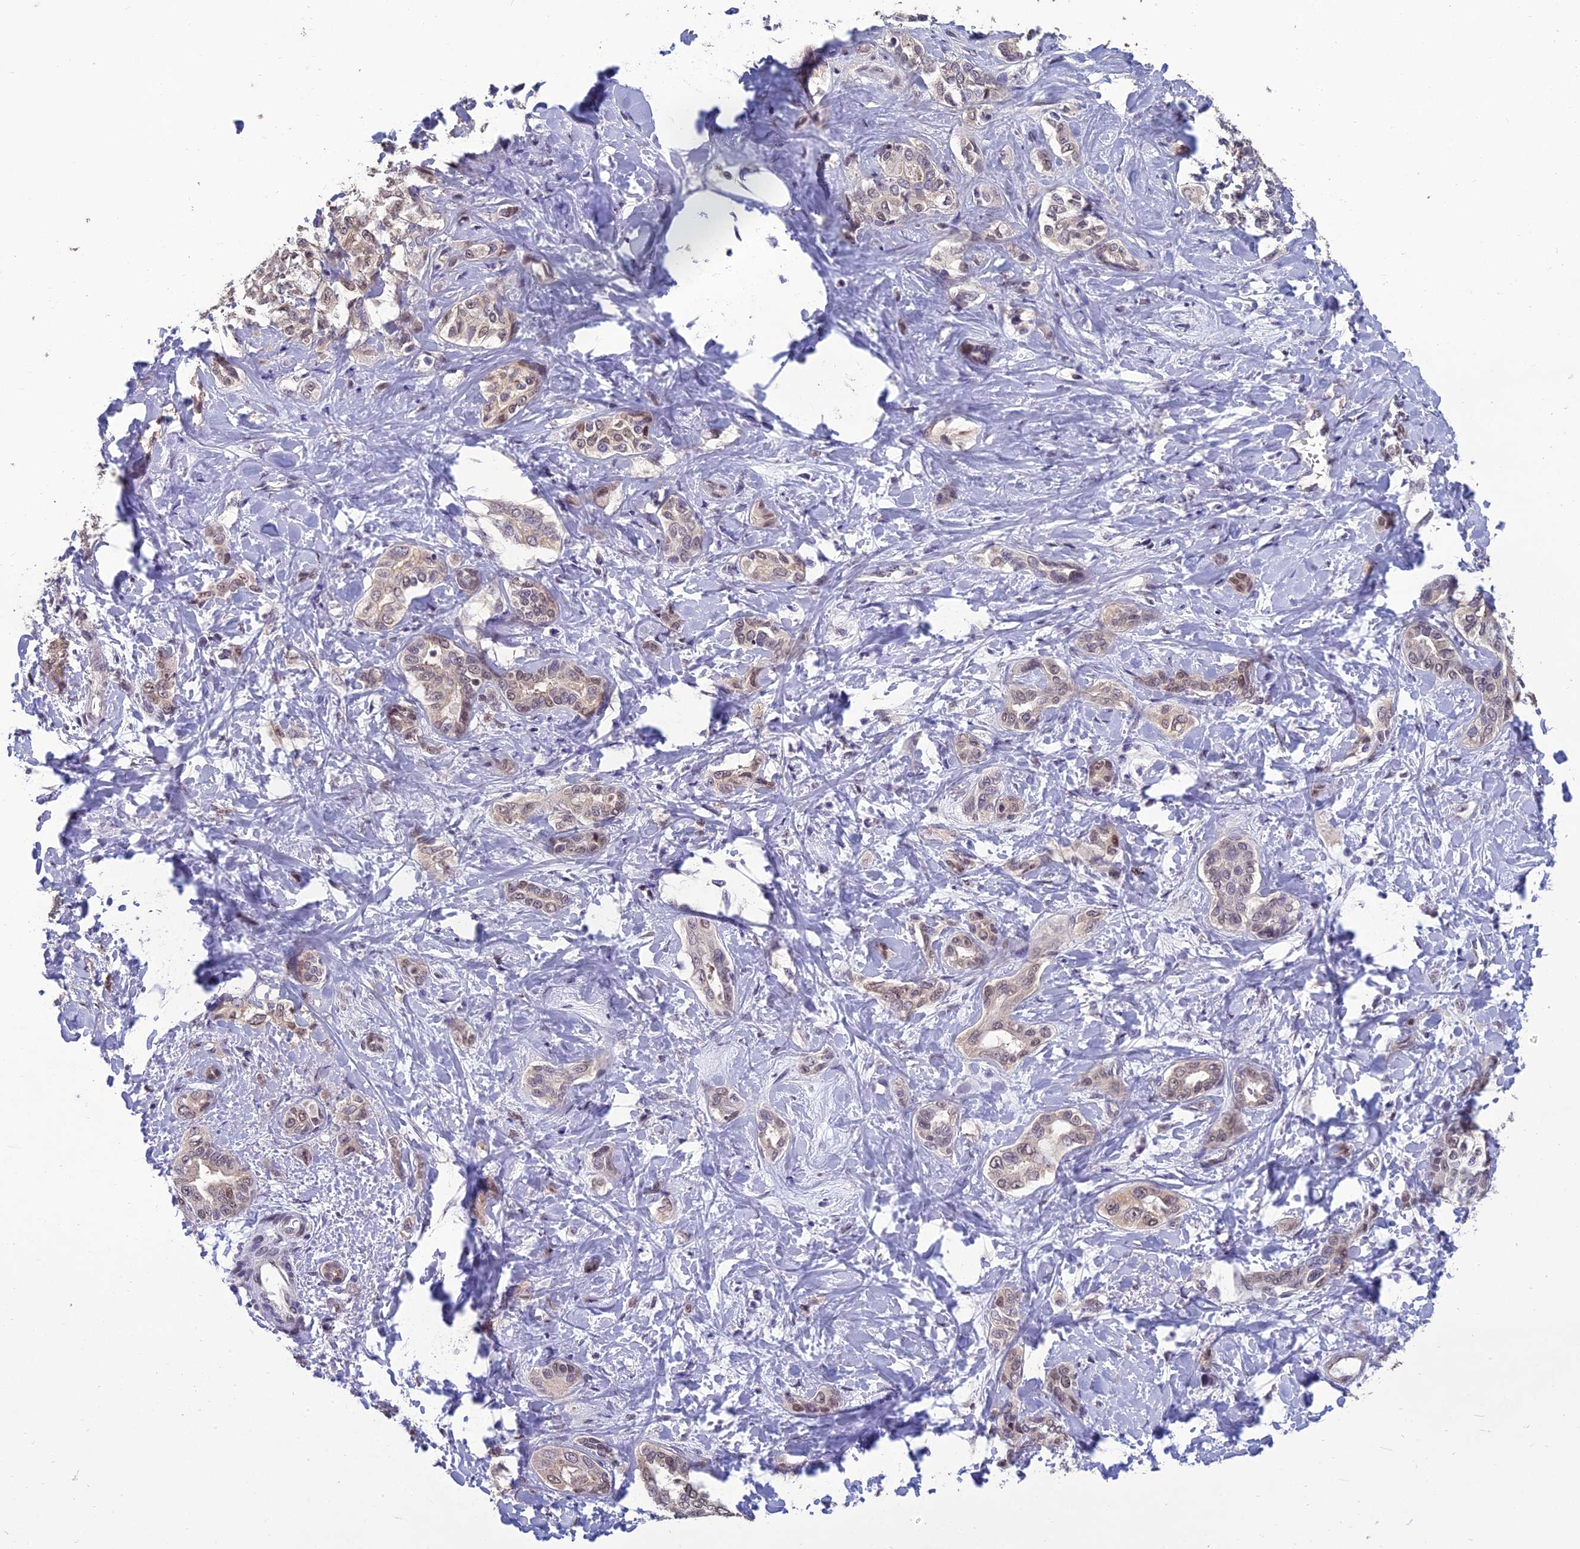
{"staining": {"intensity": "weak", "quantity": "25%-75%", "location": "cytoplasmic/membranous,nuclear"}, "tissue": "liver cancer", "cell_type": "Tumor cells", "image_type": "cancer", "snomed": [{"axis": "morphology", "description": "Cholangiocarcinoma"}, {"axis": "topography", "description": "Liver"}], "caption": "The image displays immunohistochemical staining of liver cancer (cholangiocarcinoma). There is weak cytoplasmic/membranous and nuclear positivity is appreciated in about 25%-75% of tumor cells. (DAB (3,3'-diaminobenzidine) IHC, brown staining for protein, blue staining for nuclei).", "gene": "GRWD1", "patient": {"sex": "female", "age": 77}}